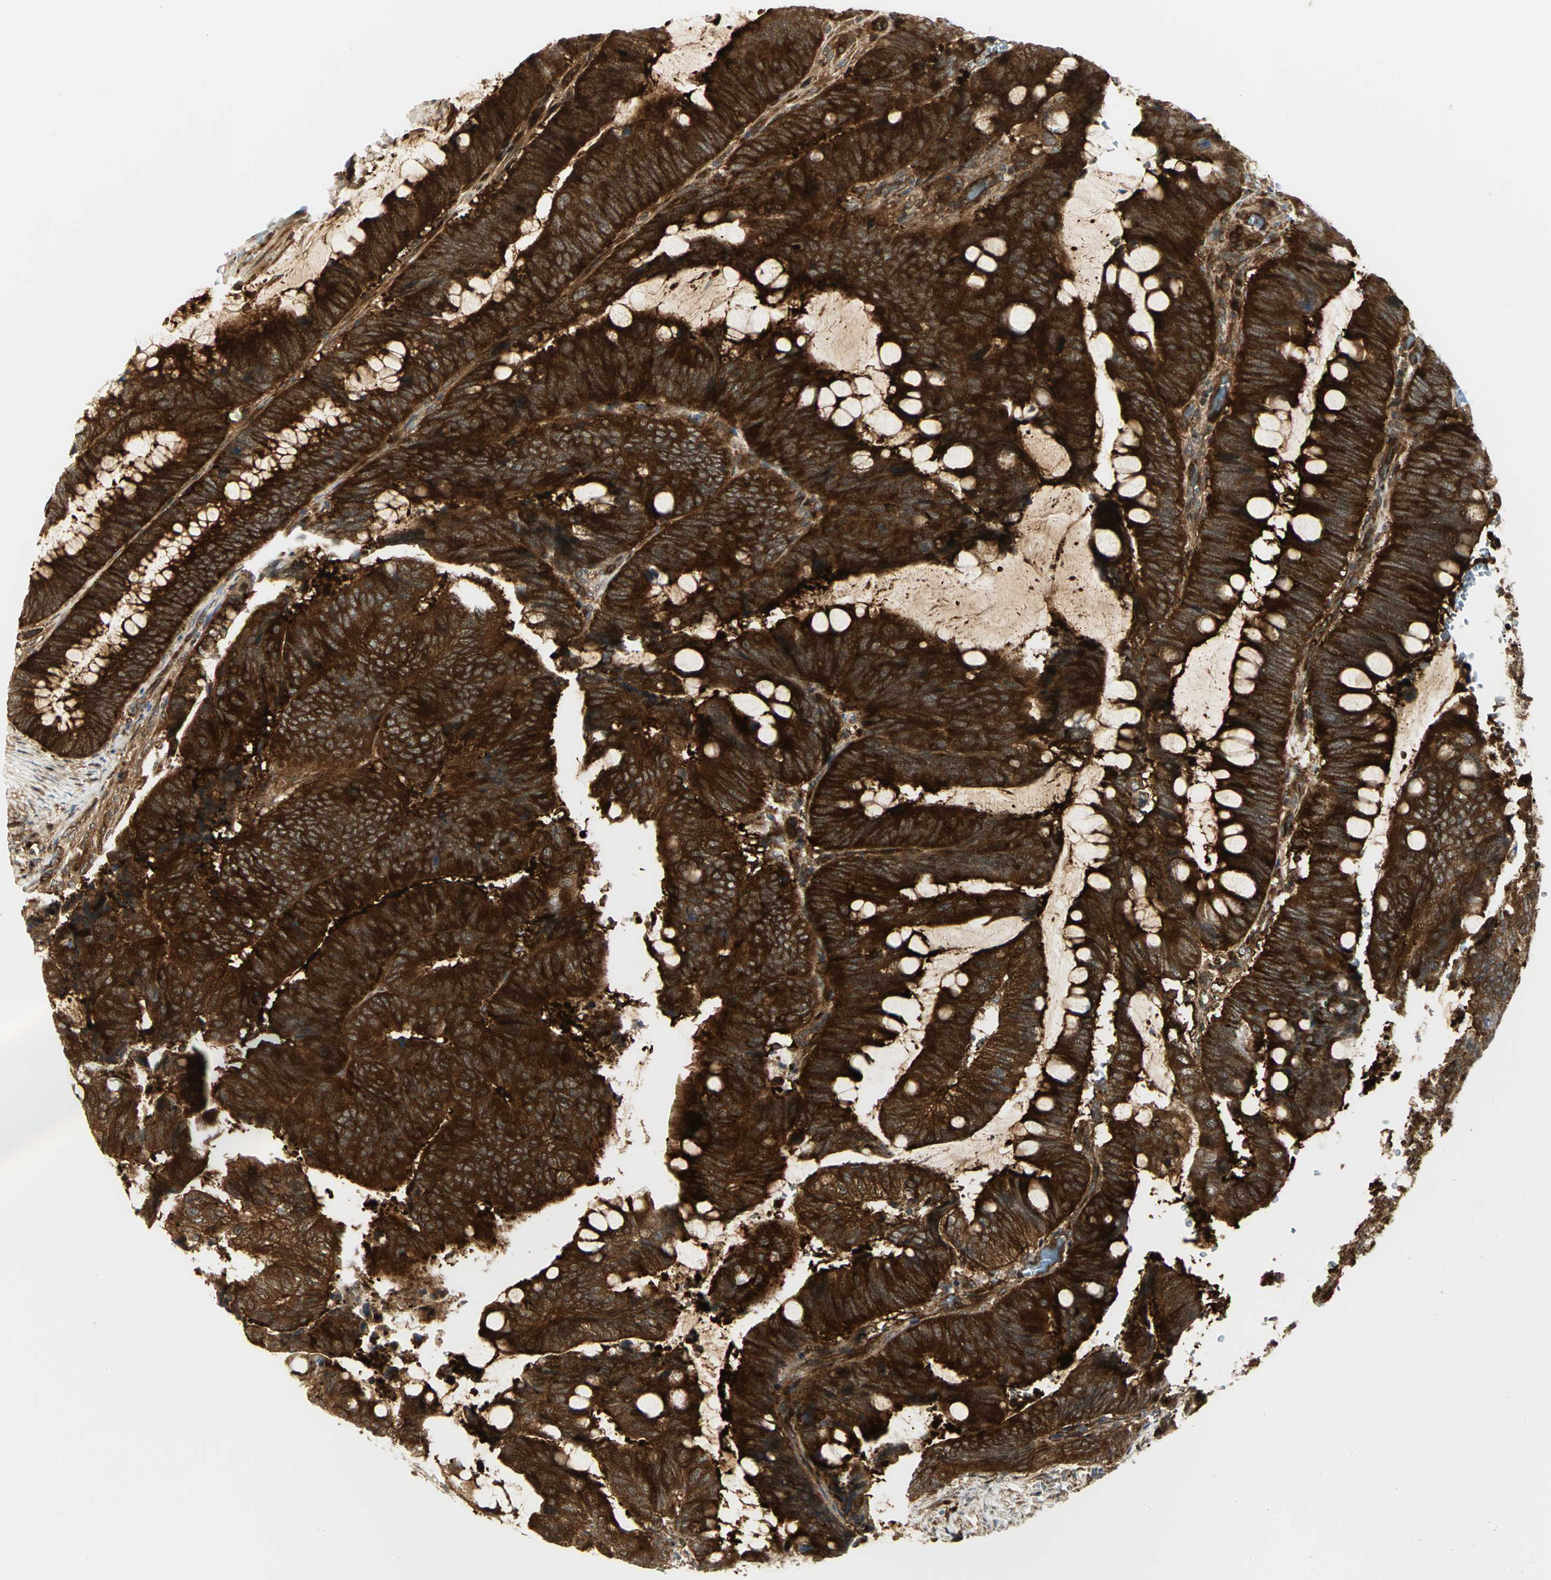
{"staining": {"intensity": "strong", "quantity": ">75%", "location": "cytoplasmic/membranous"}, "tissue": "colorectal cancer", "cell_type": "Tumor cells", "image_type": "cancer", "snomed": [{"axis": "morphology", "description": "Normal tissue, NOS"}, {"axis": "morphology", "description": "Adenocarcinoma, NOS"}, {"axis": "topography", "description": "Rectum"}, {"axis": "topography", "description": "Peripheral nerve tissue"}], "caption": "High-magnification brightfield microscopy of colorectal adenocarcinoma stained with DAB (brown) and counterstained with hematoxylin (blue). tumor cells exhibit strong cytoplasmic/membranous expression is appreciated in approximately>75% of cells.", "gene": "EEA1", "patient": {"sex": "male", "age": 92}}